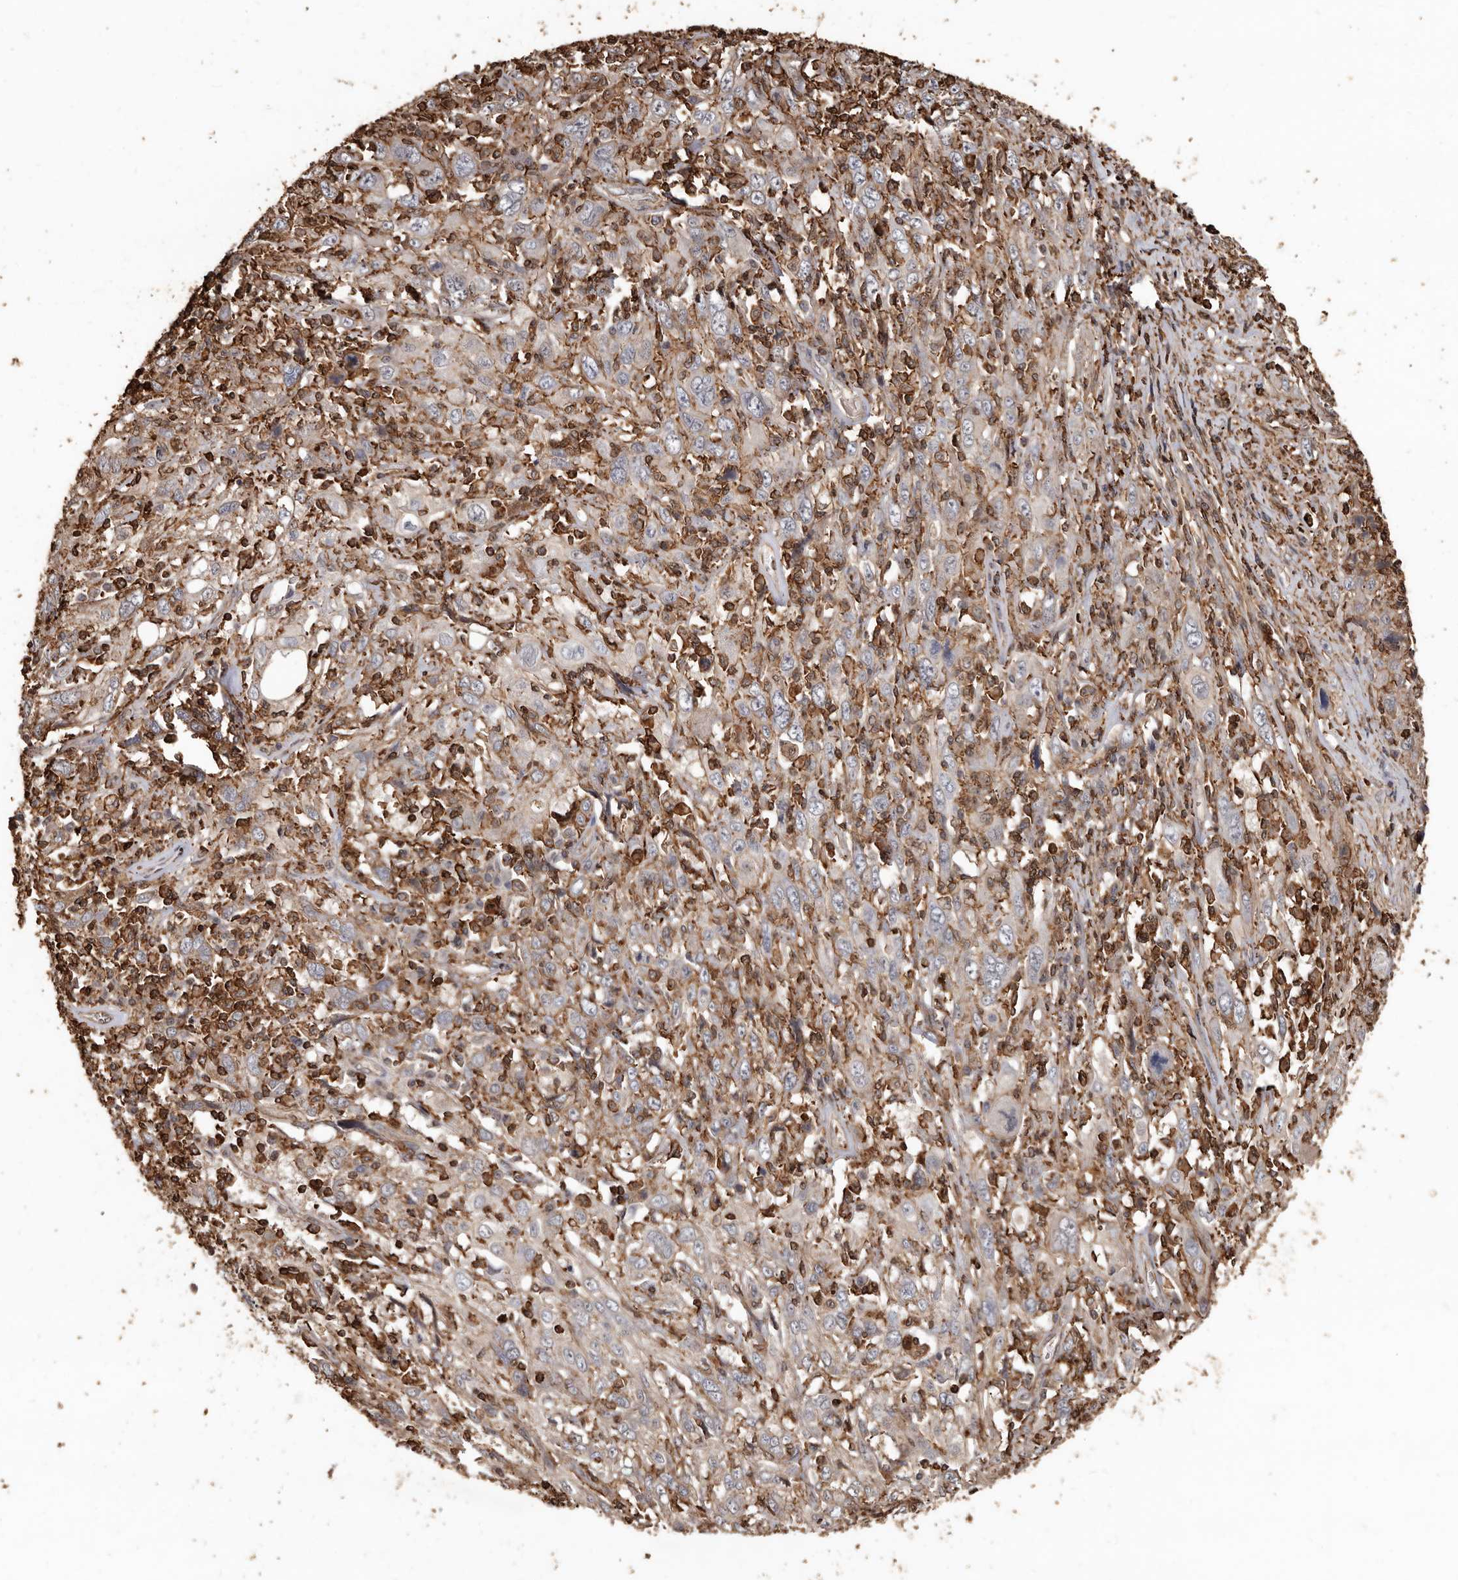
{"staining": {"intensity": "negative", "quantity": "none", "location": "none"}, "tissue": "cervical cancer", "cell_type": "Tumor cells", "image_type": "cancer", "snomed": [{"axis": "morphology", "description": "Squamous cell carcinoma, NOS"}, {"axis": "topography", "description": "Cervix"}], "caption": "Tumor cells are negative for brown protein staining in cervical cancer (squamous cell carcinoma).", "gene": "GSK3A", "patient": {"sex": "female", "age": 46}}